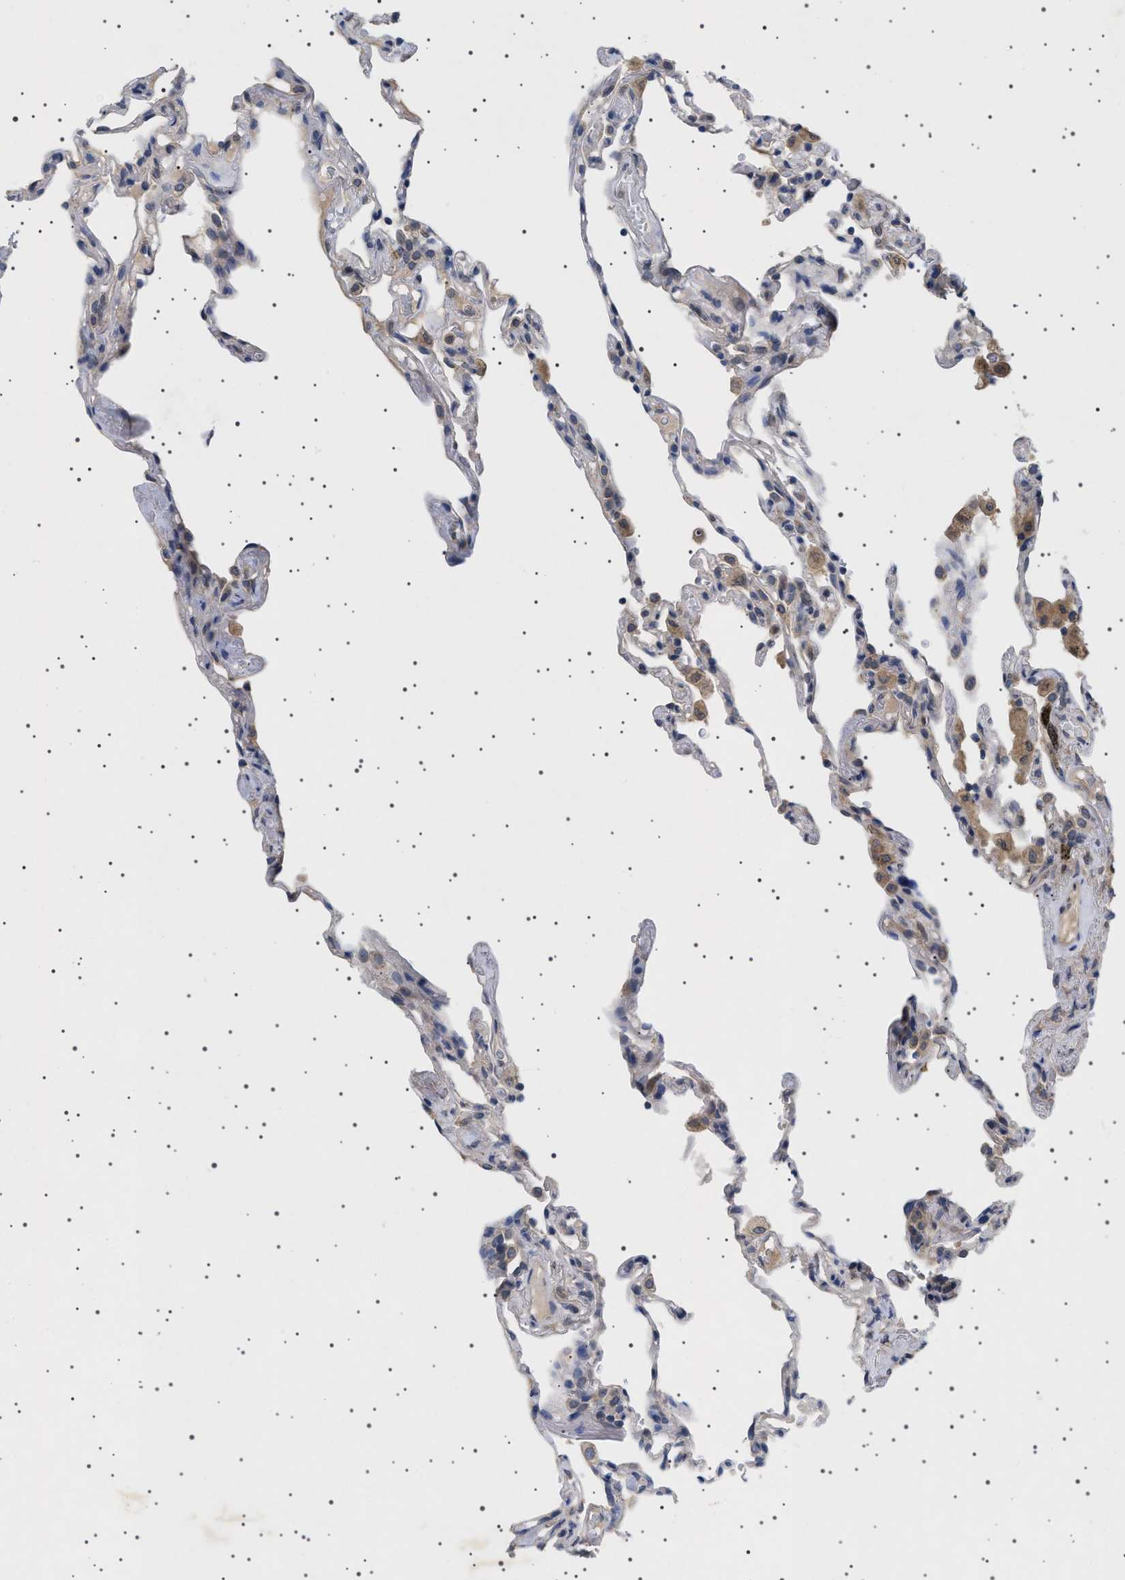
{"staining": {"intensity": "negative", "quantity": "none", "location": "none"}, "tissue": "lung", "cell_type": "Alveolar cells", "image_type": "normal", "snomed": [{"axis": "morphology", "description": "Normal tissue, NOS"}, {"axis": "topography", "description": "Lung"}], "caption": "High power microscopy image of an immunohistochemistry histopathology image of normal lung, revealing no significant staining in alveolar cells.", "gene": "NUP93", "patient": {"sex": "male", "age": 59}}